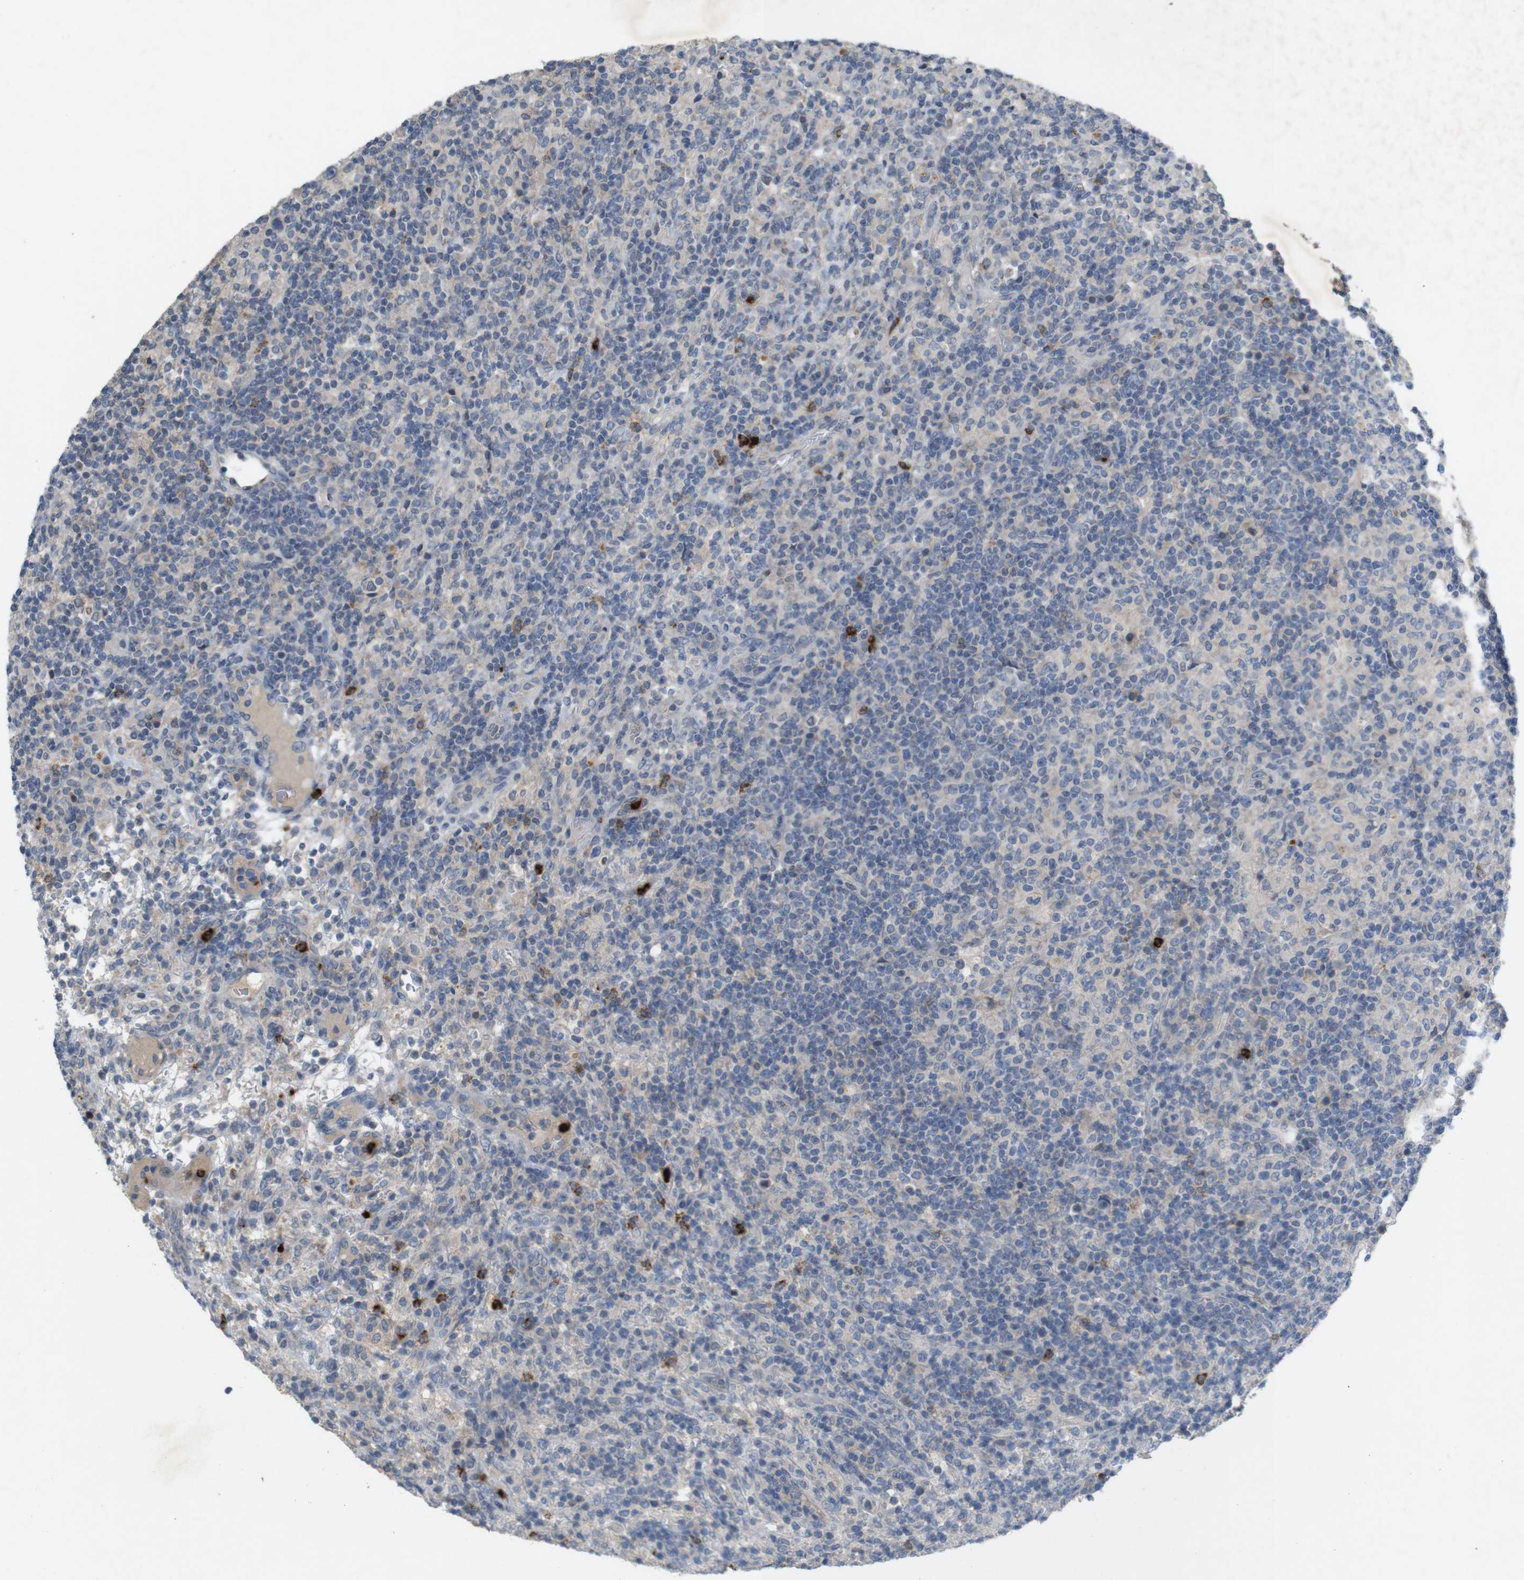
{"staining": {"intensity": "negative", "quantity": "none", "location": "none"}, "tissue": "lymphoma", "cell_type": "Tumor cells", "image_type": "cancer", "snomed": [{"axis": "morphology", "description": "Hodgkin's disease, NOS"}, {"axis": "topography", "description": "Lymph node"}], "caption": "The micrograph demonstrates no significant expression in tumor cells of lymphoma. Nuclei are stained in blue.", "gene": "TSPAN14", "patient": {"sex": "male", "age": 70}}